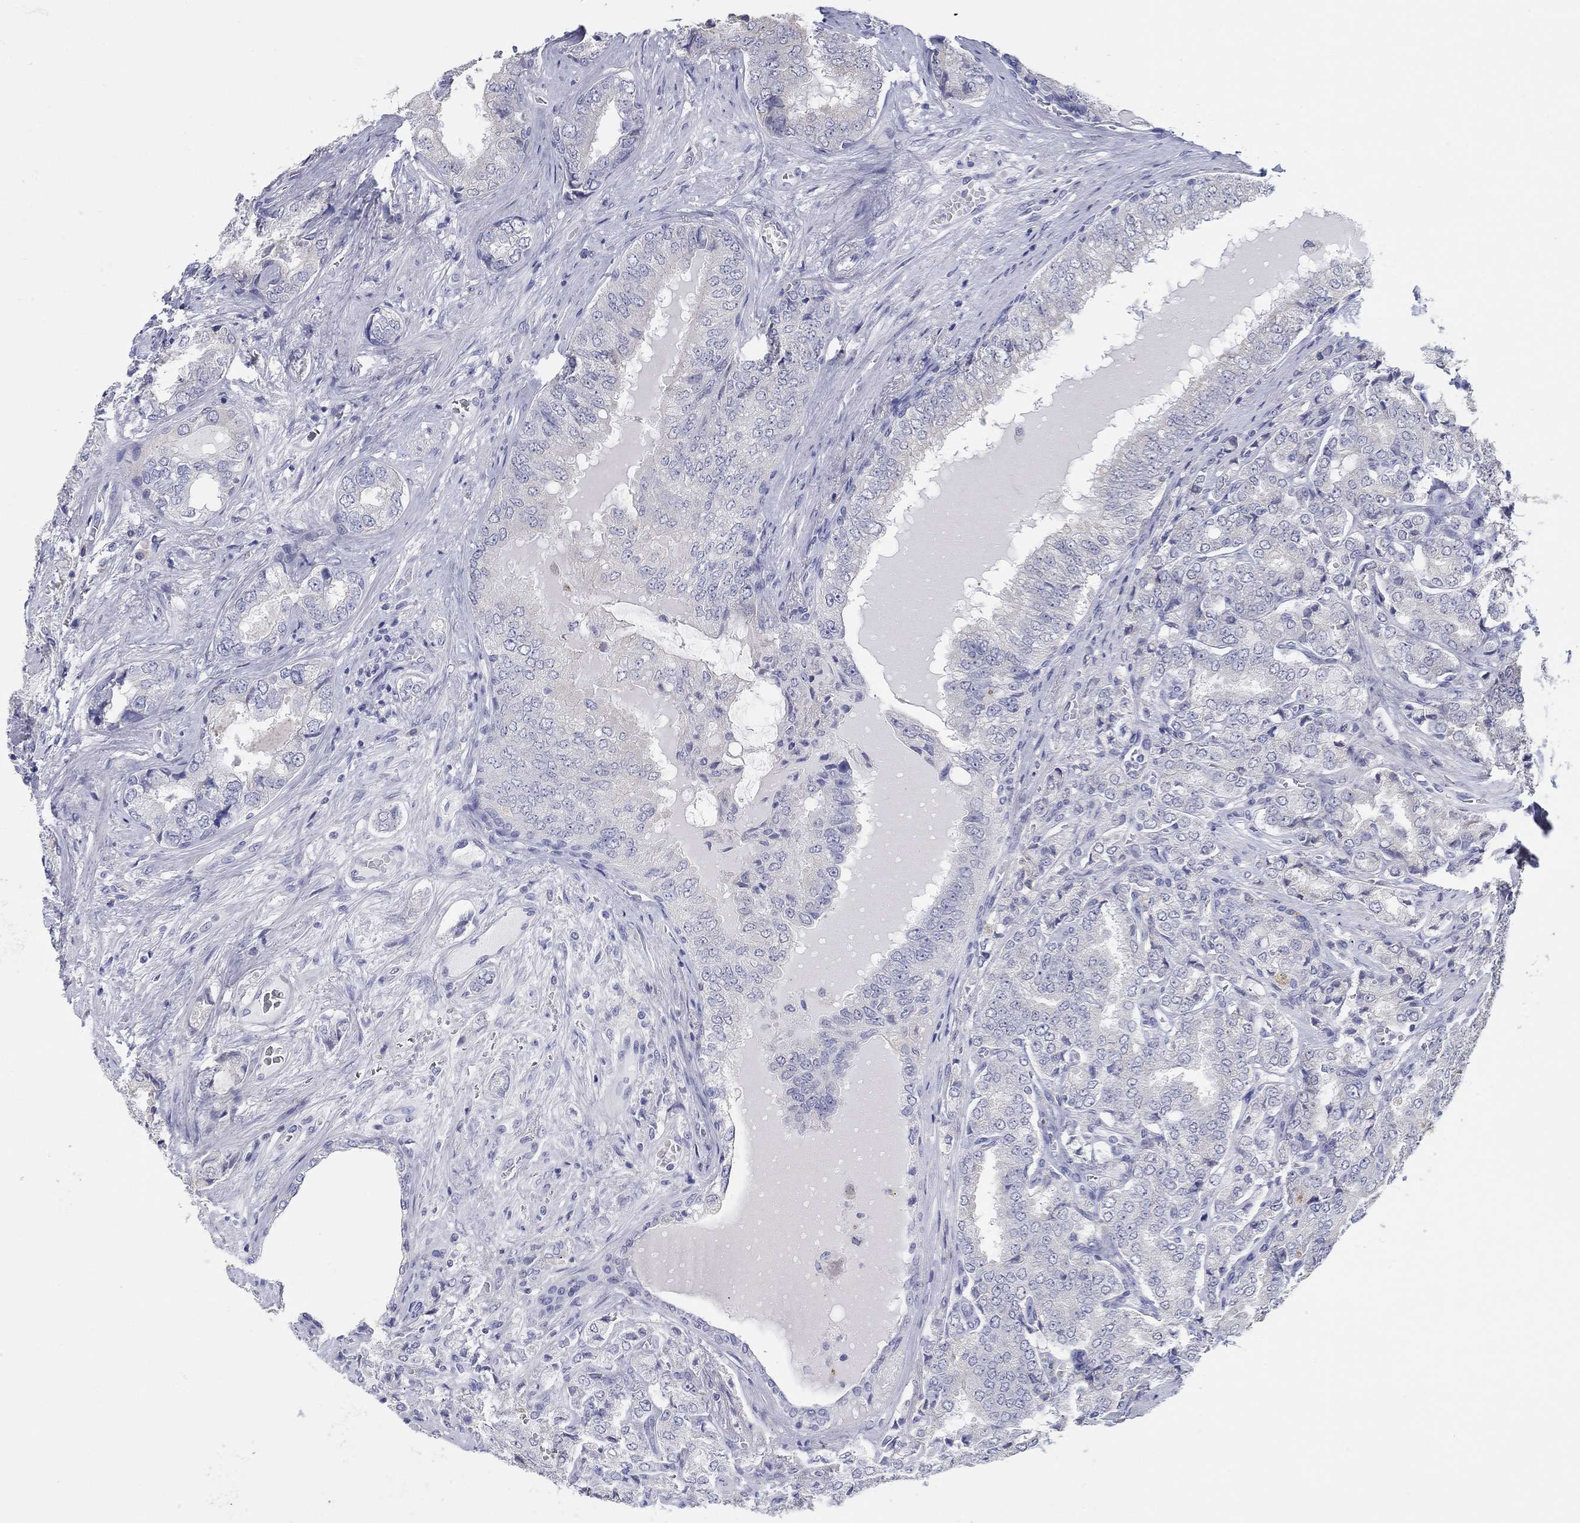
{"staining": {"intensity": "negative", "quantity": "none", "location": "none"}, "tissue": "prostate cancer", "cell_type": "Tumor cells", "image_type": "cancer", "snomed": [{"axis": "morphology", "description": "Adenocarcinoma, NOS"}, {"axis": "topography", "description": "Prostate"}], "caption": "An immunohistochemistry histopathology image of prostate adenocarcinoma is shown. There is no staining in tumor cells of prostate adenocarcinoma. (Stains: DAB immunohistochemistry (IHC) with hematoxylin counter stain, Microscopy: brightfield microscopy at high magnification).", "gene": "LRRC4C", "patient": {"sex": "male", "age": 65}}